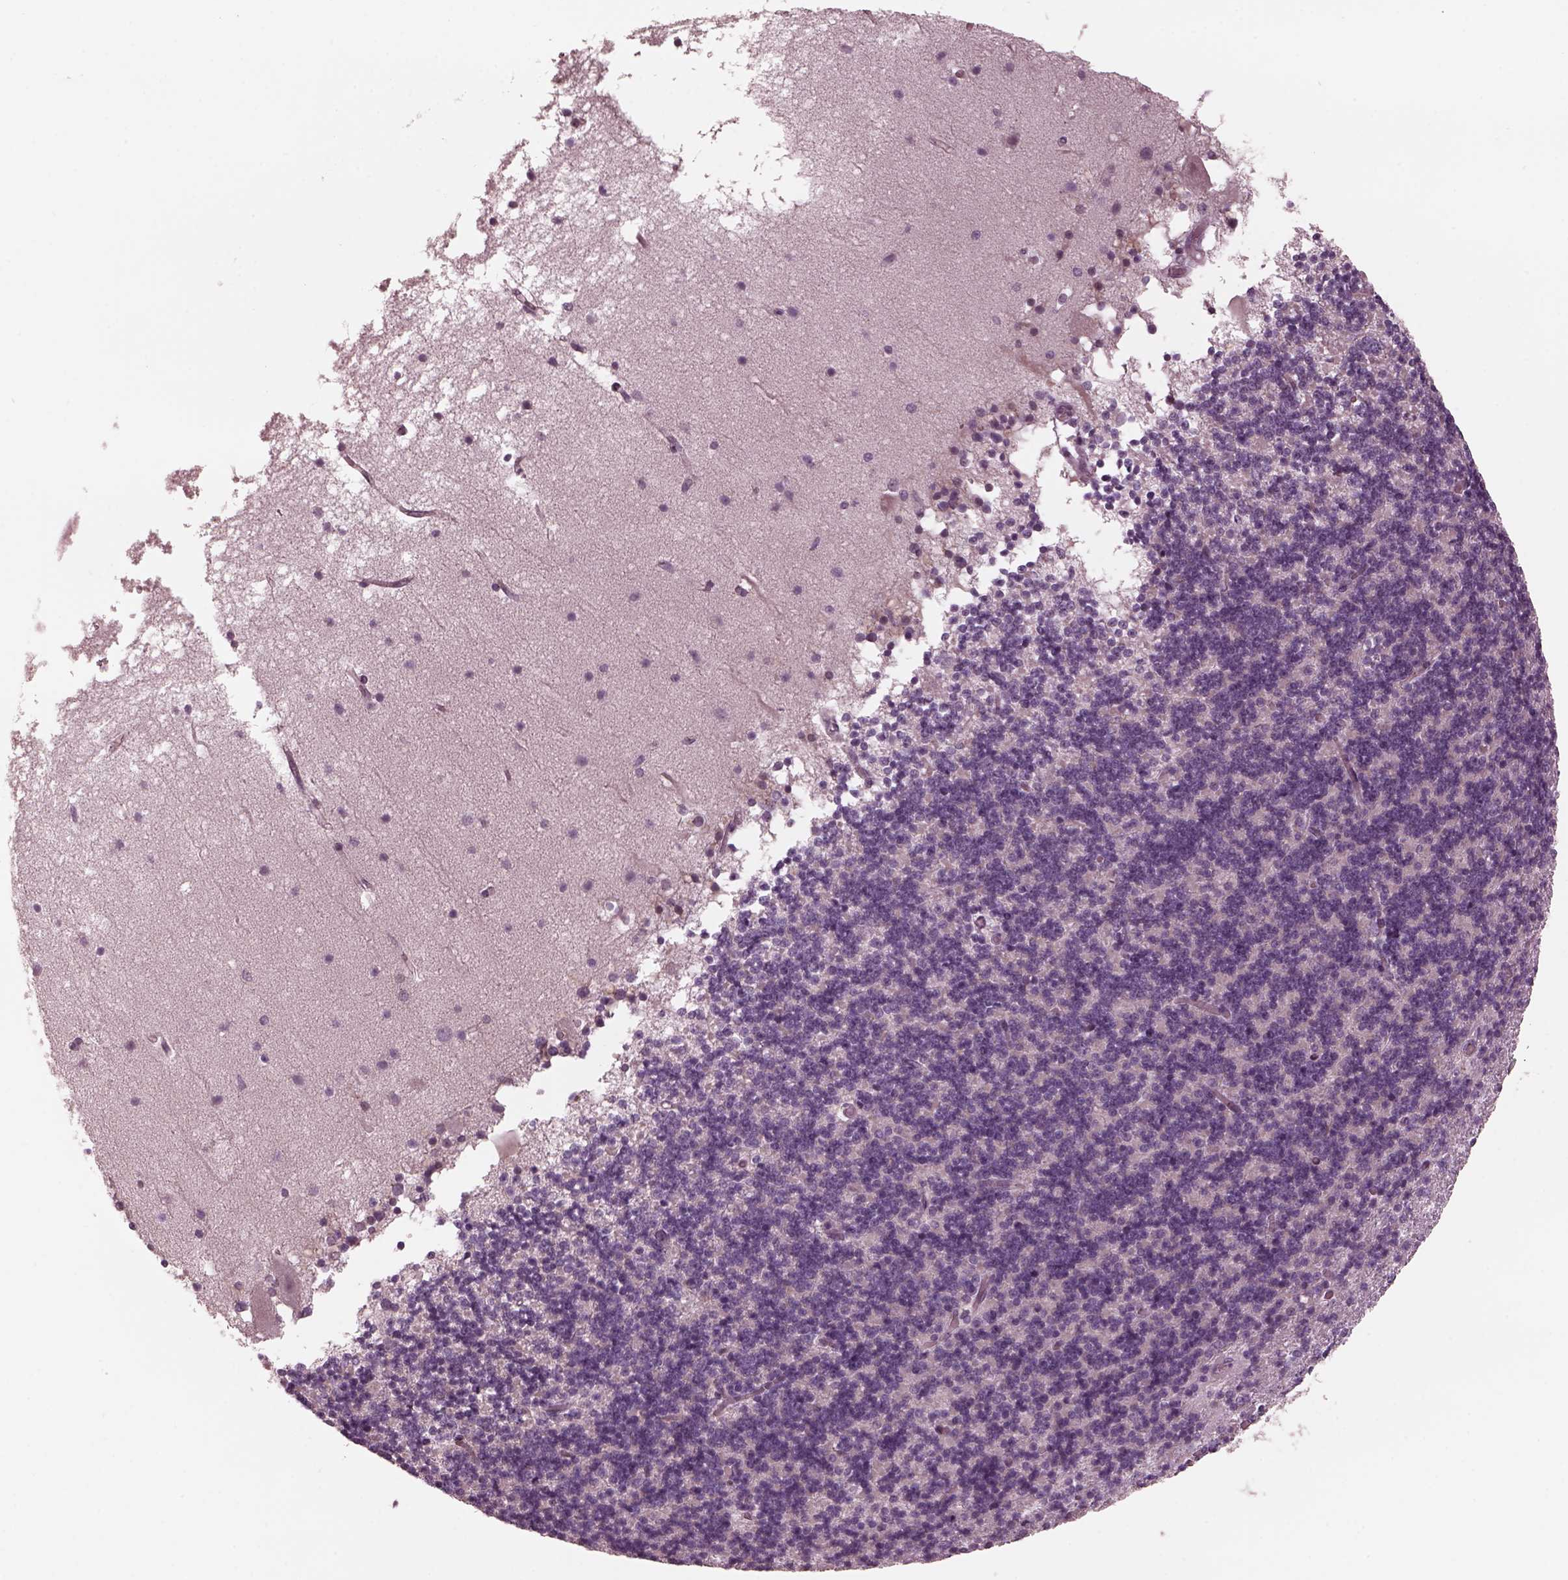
{"staining": {"intensity": "negative", "quantity": "none", "location": "none"}, "tissue": "cerebellum", "cell_type": "Cells in granular layer", "image_type": "normal", "snomed": [{"axis": "morphology", "description": "Normal tissue, NOS"}, {"axis": "topography", "description": "Cerebellum"}], "caption": "High magnification brightfield microscopy of unremarkable cerebellum stained with DAB (brown) and counterstained with hematoxylin (blue): cells in granular layer show no significant staining. (Brightfield microscopy of DAB immunohistochemistry (IHC) at high magnification).", "gene": "SAXO1", "patient": {"sex": "male", "age": 70}}